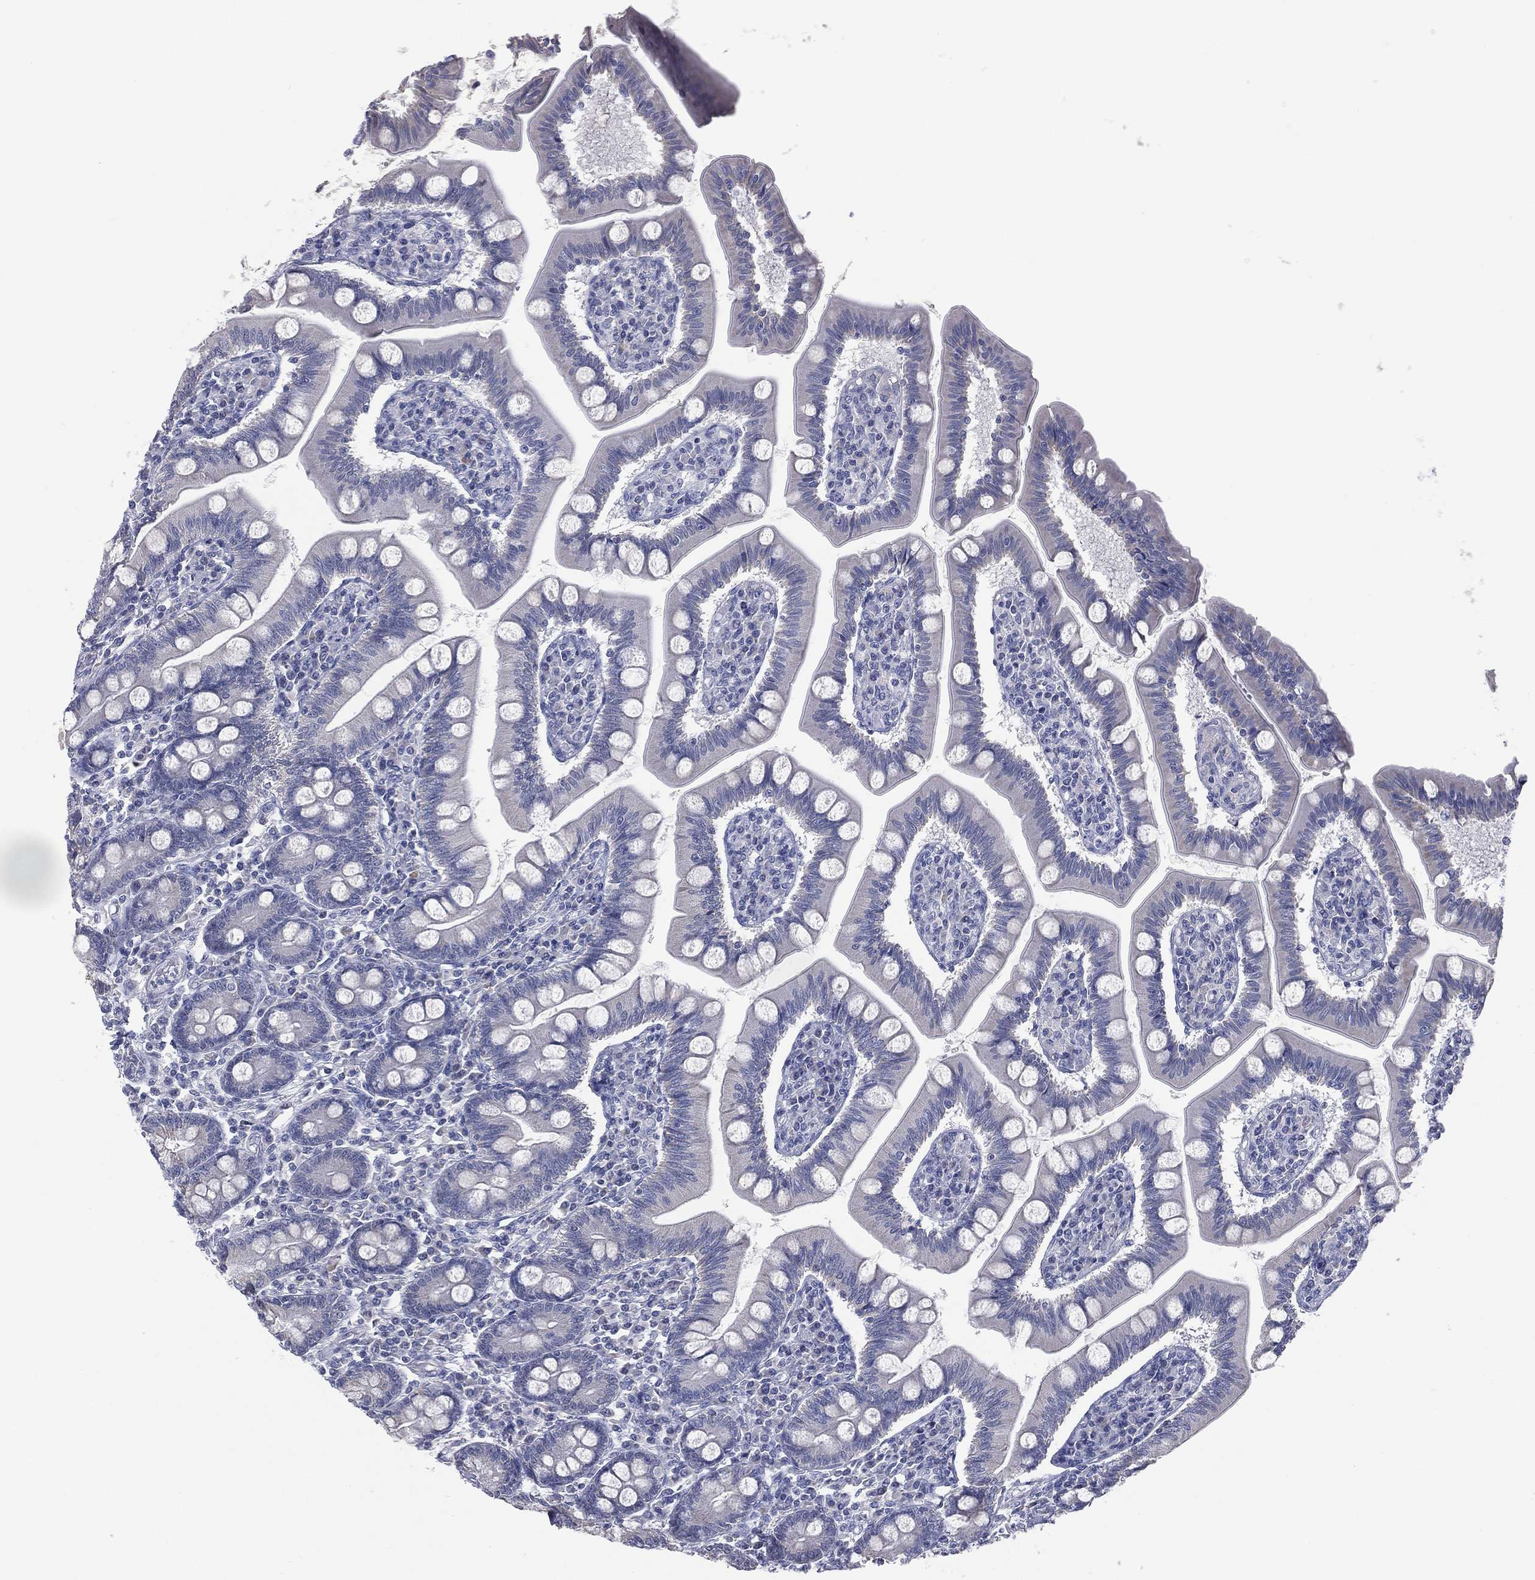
{"staining": {"intensity": "negative", "quantity": "none", "location": "none"}, "tissue": "small intestine", "cell_type": "Glandular cells", "image_type": "normal", "snomed": [{"axis": "morphology", "description": "Normal tissue, NOS"}, {"axis": "topography", "description": "Small intestine"}], "caption": "Protein analysis of unremarkable small intestine shows no significant positivity in glandular cells.", "gene": "STK31", "patient": {"sex": "male", "age": 88}}